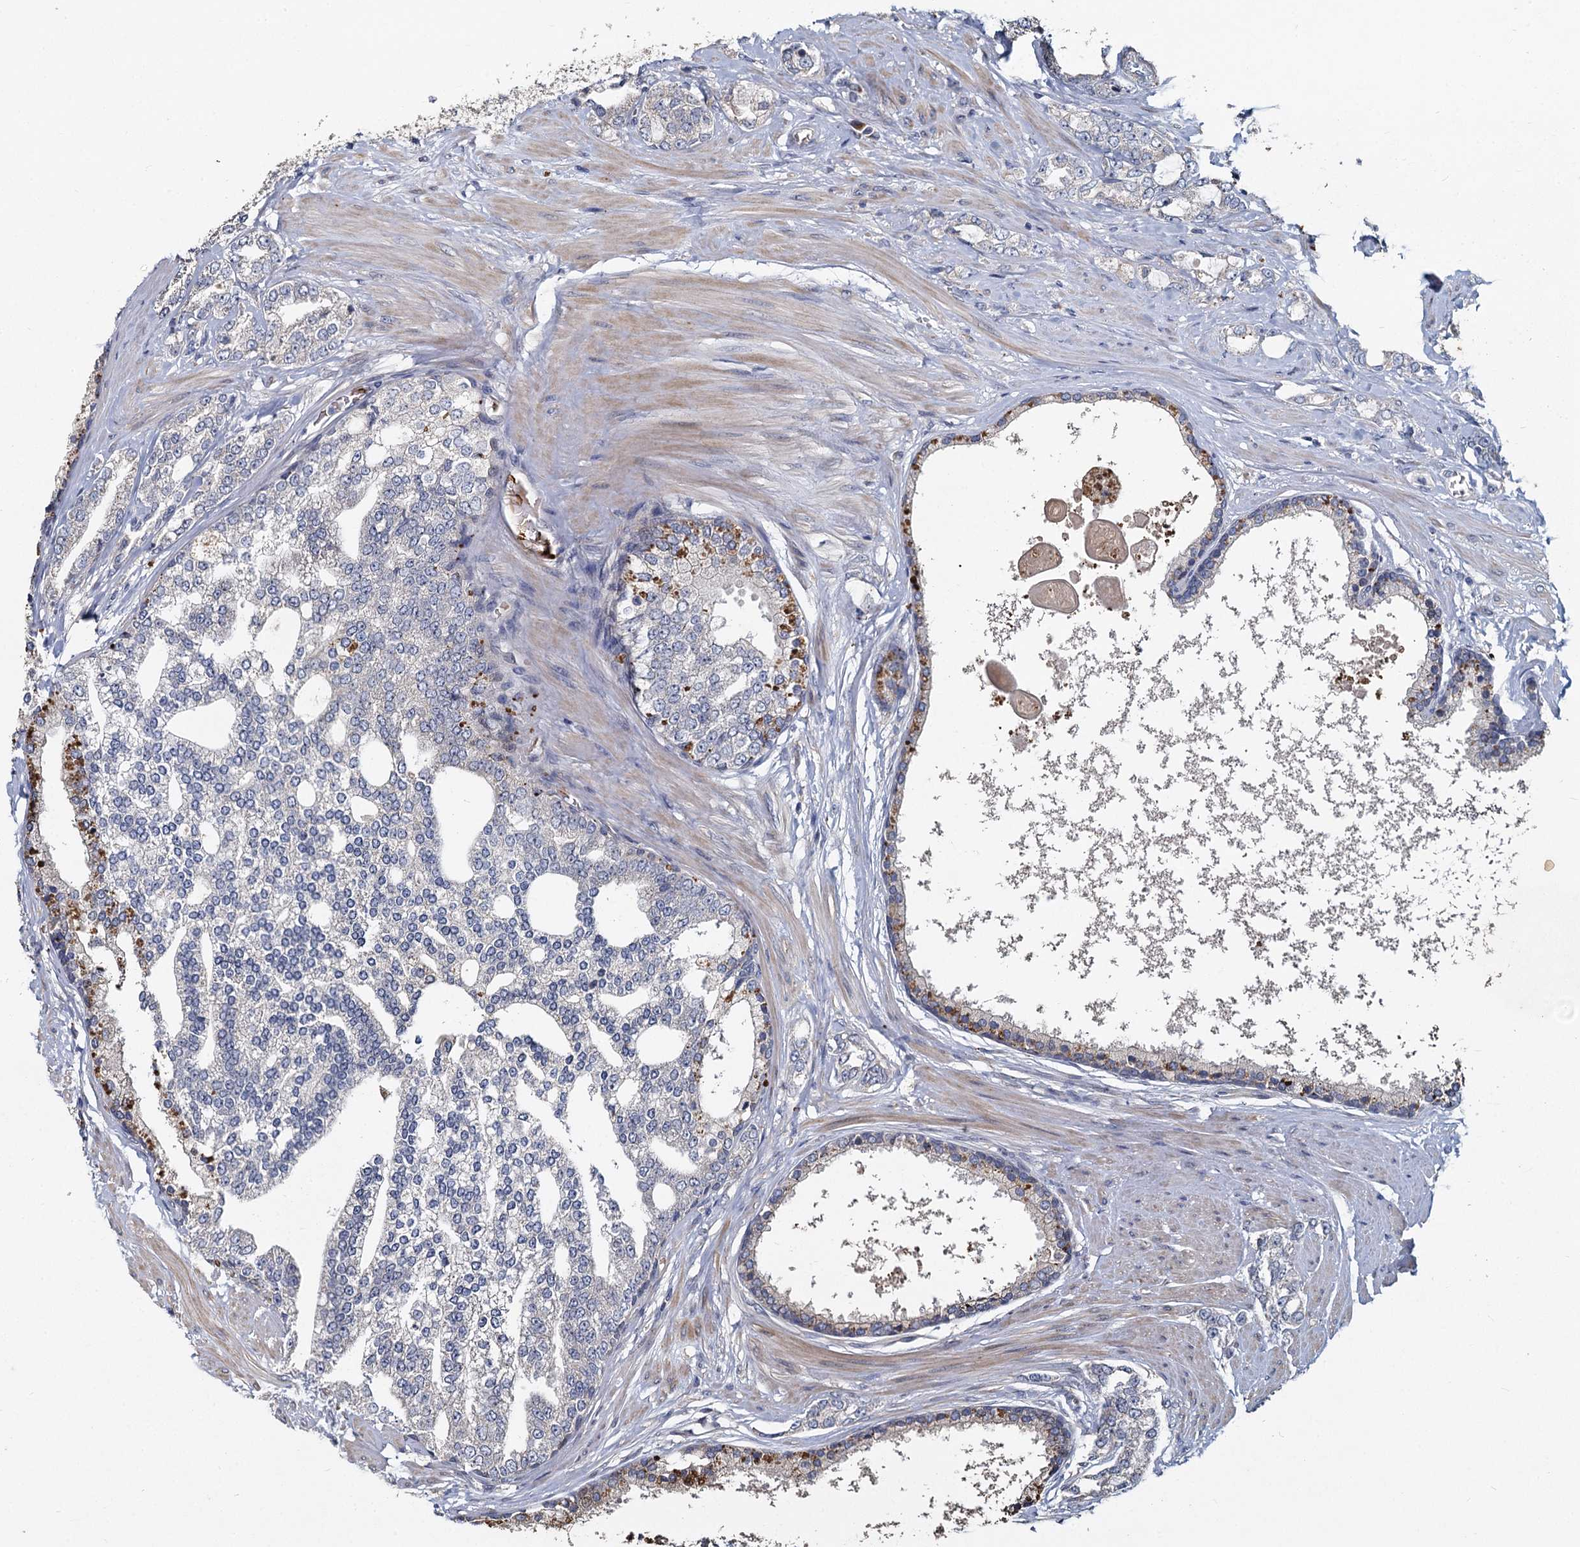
{"staining": {"intensity": "negative", "quantity": "none", "location": "none"}, "tissue": "prostate cancer", "cell_type": "Tumor cells", "image_type": "cancer", "snomed": [{"axis": "morphology", "description": "Adenocarcinoma, High grade"}, {"axis": "topography", "description": "Prostate"}], "caption": "A high-resolution photomicrograph shows IHC staining of prostate cancer, which exhibits no significant staining in tumor cells. (IHC, brightfield microscopy, high magnification).", "gene": "TCTN2", "patient": {"sex": "male", "age": 64}}